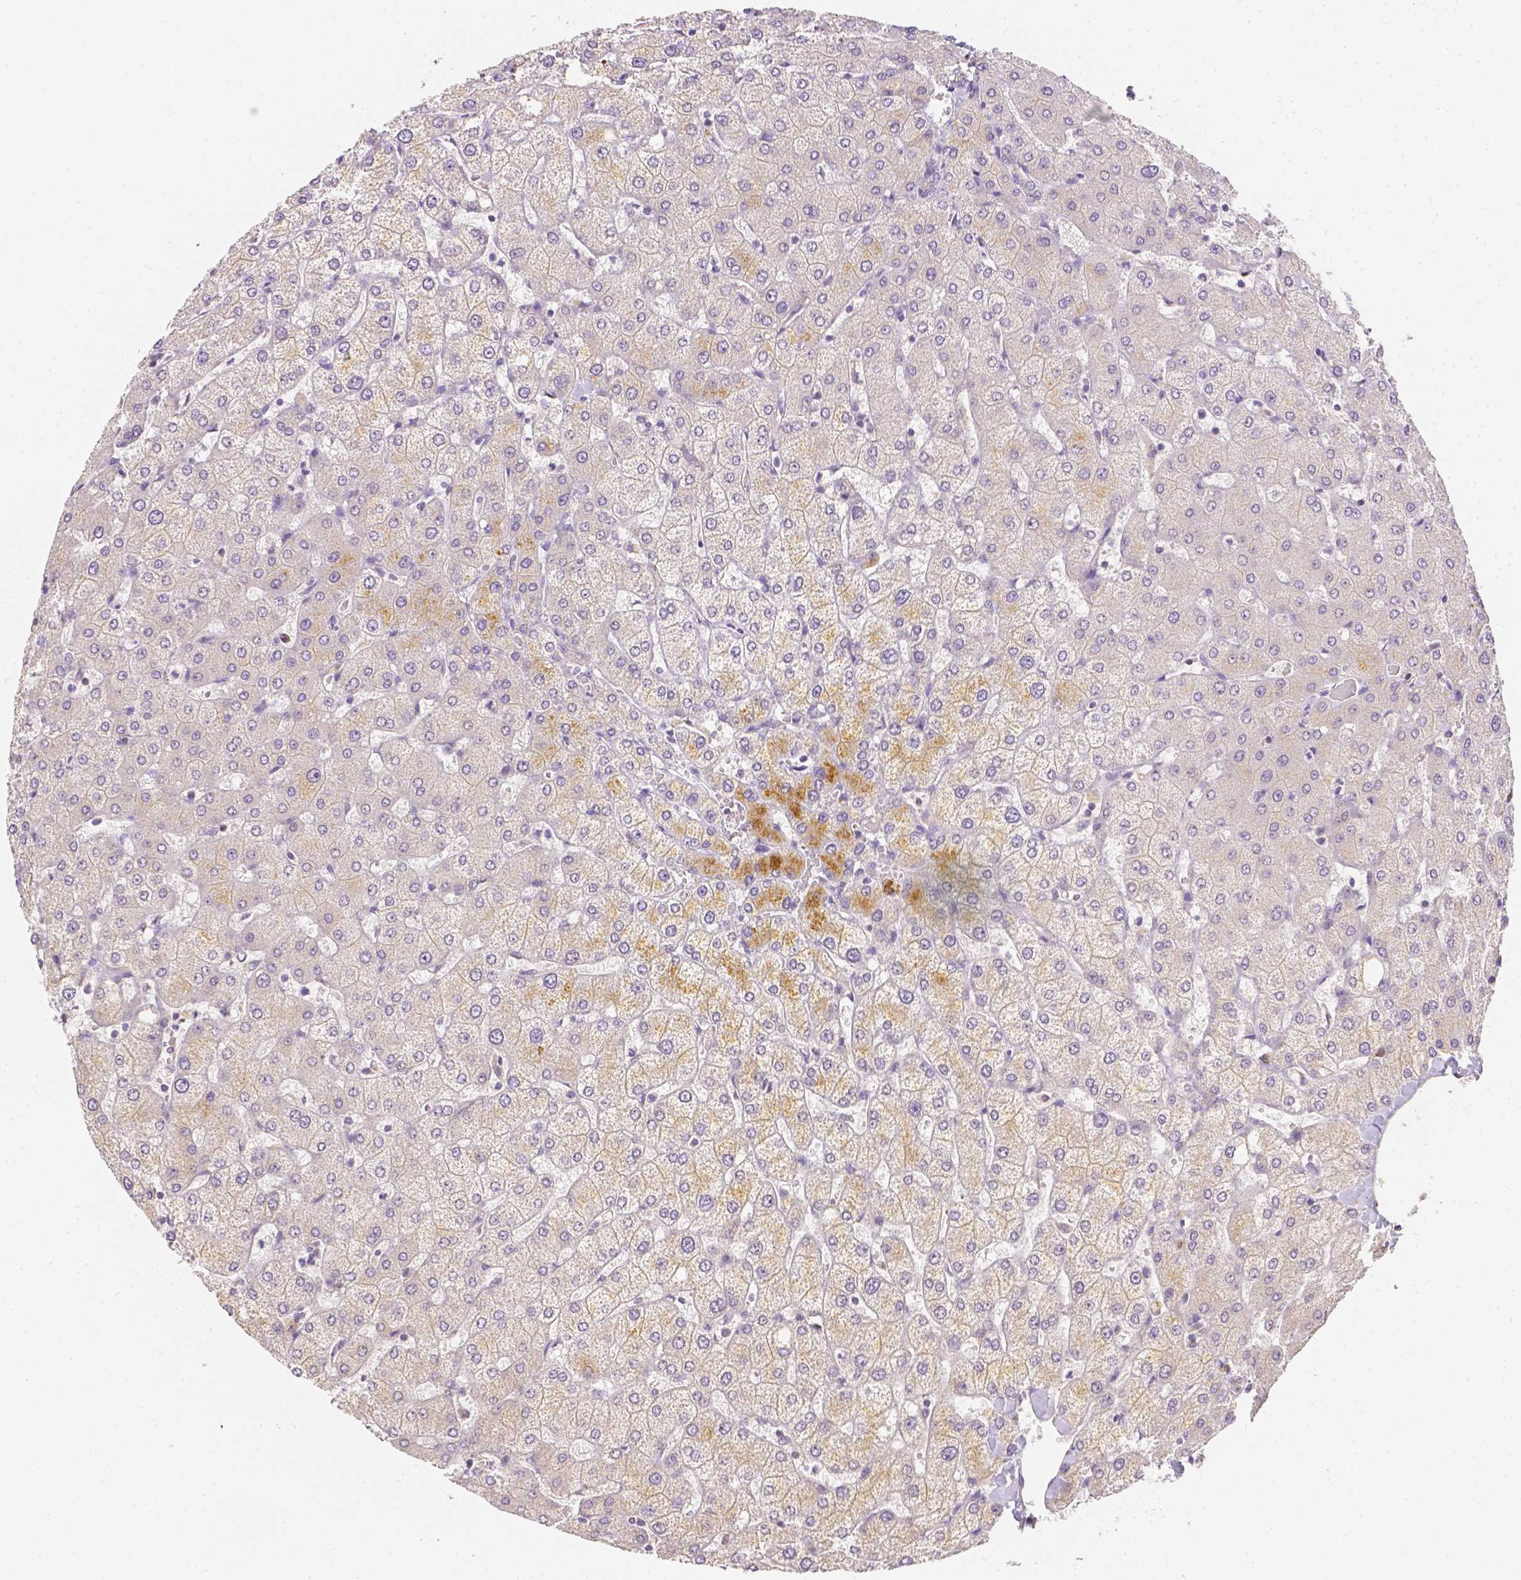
{"staining": {"intensity": "negative", "quantity": "none", "location": "none"}, "tissue": "liver", "cell_type": "Cholangiocytes", "image_type": "normal", "snomed": [{"axis": "morphology", "description": "Normal tissue, NOS"}, {"axis": "topography", "description": "Liver"}], "caption": "Cholangiocytes are negative for brown protein staining in normal liver. (DAB (3,3'-diaminobenzidine) immunohistochemistry (IHC), high magnification).", "gene": "C10orf67", "patient": {"sex": "female", "age": 54}}